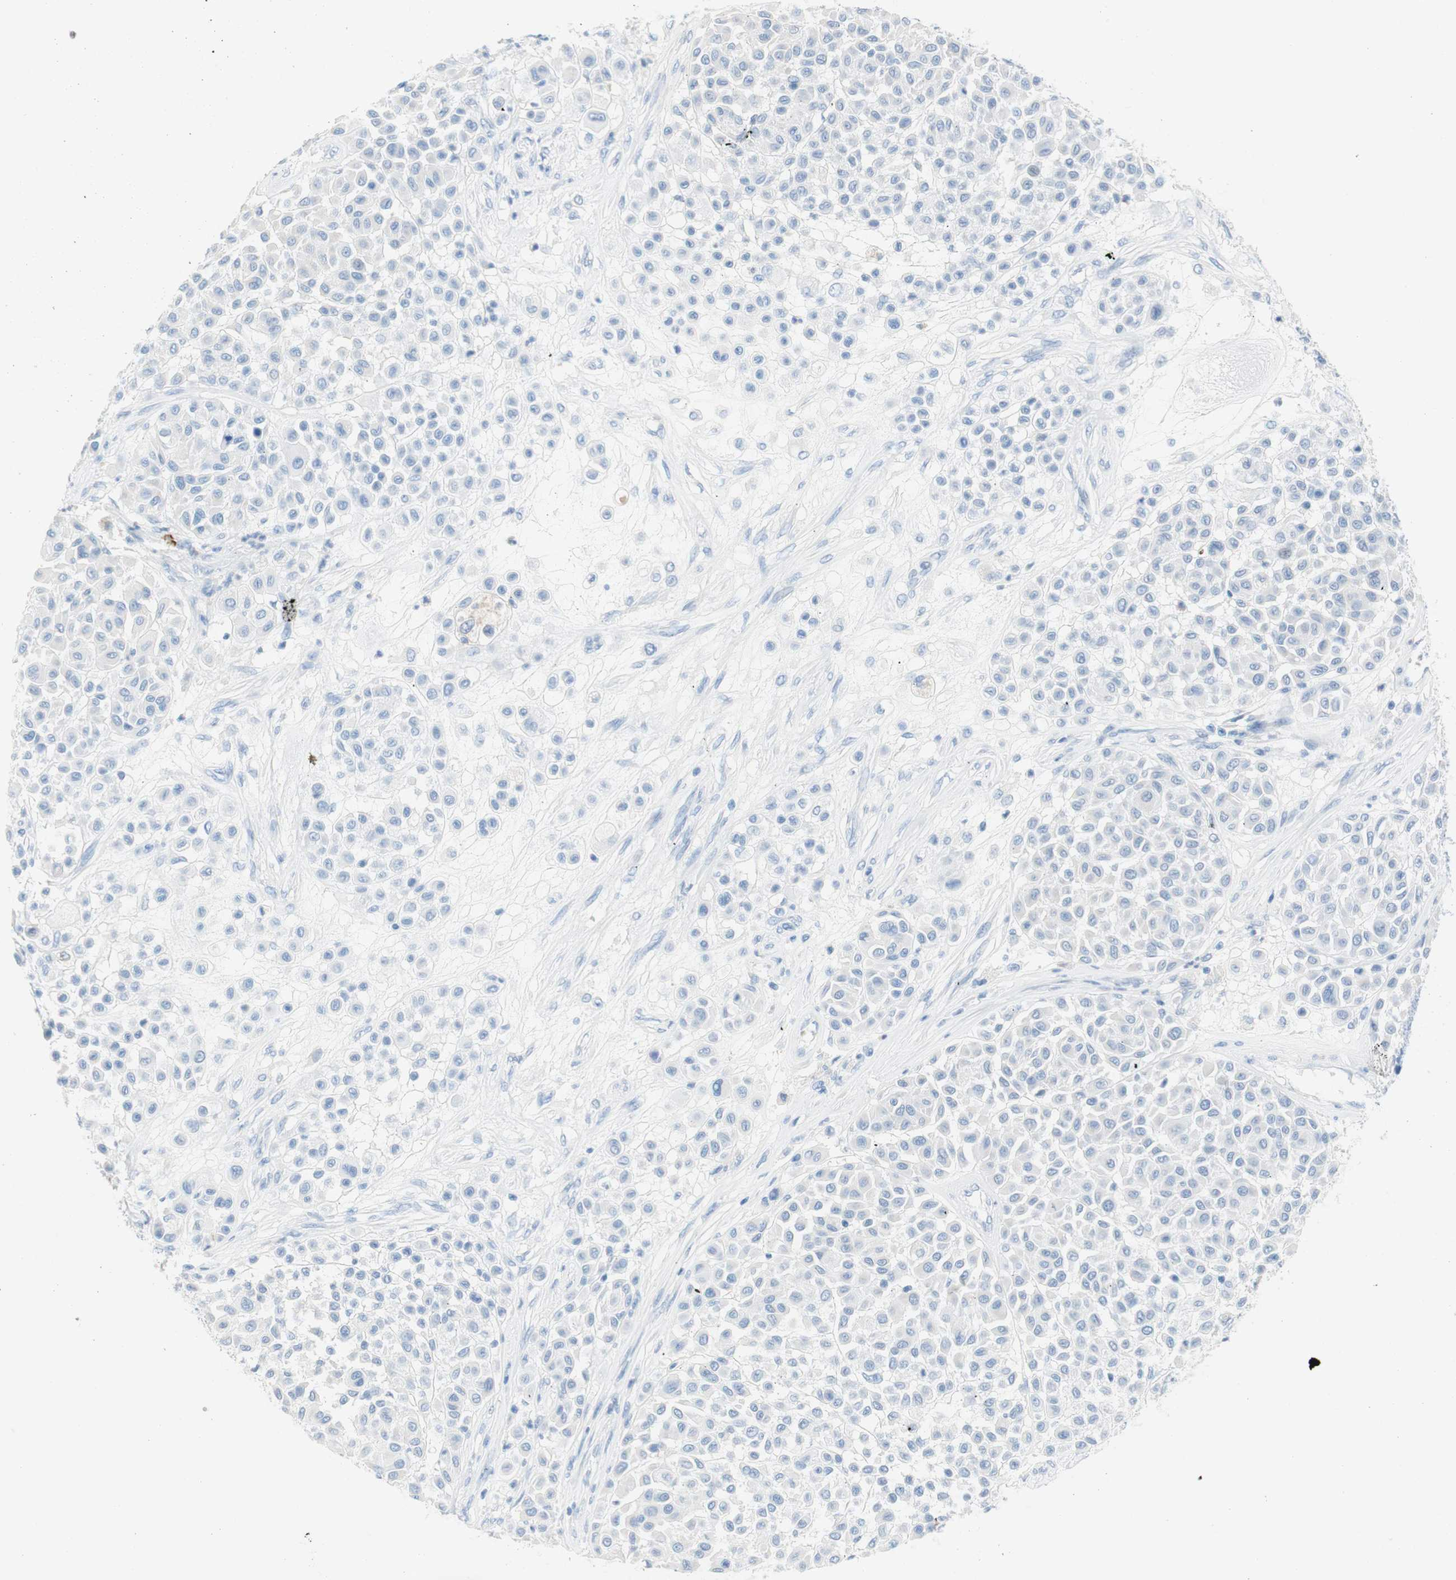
{"staining": {"intensity": "negative", "quantity": "none", "location": "none"}, "tissue": "melanoma", "cell_type": "Tumor cells", "image_type": "cancer", "snomed": [{"axis": "morphology", "description": "Malignant melanoma, Metastatic site"}, {"axis": "topography", "description": "Soft tissue"}], "caption": "There is no significant positivity in tumor cells of malignant melanoma (metastatic site). The staining was performed using DAB to visualize the protein expression in brown, while the nuclei were stained in blue with hematoxylin (Magnification: 20x).", "gene": "CEACAM1", "patient": {"sex": "male", "age": 41}}